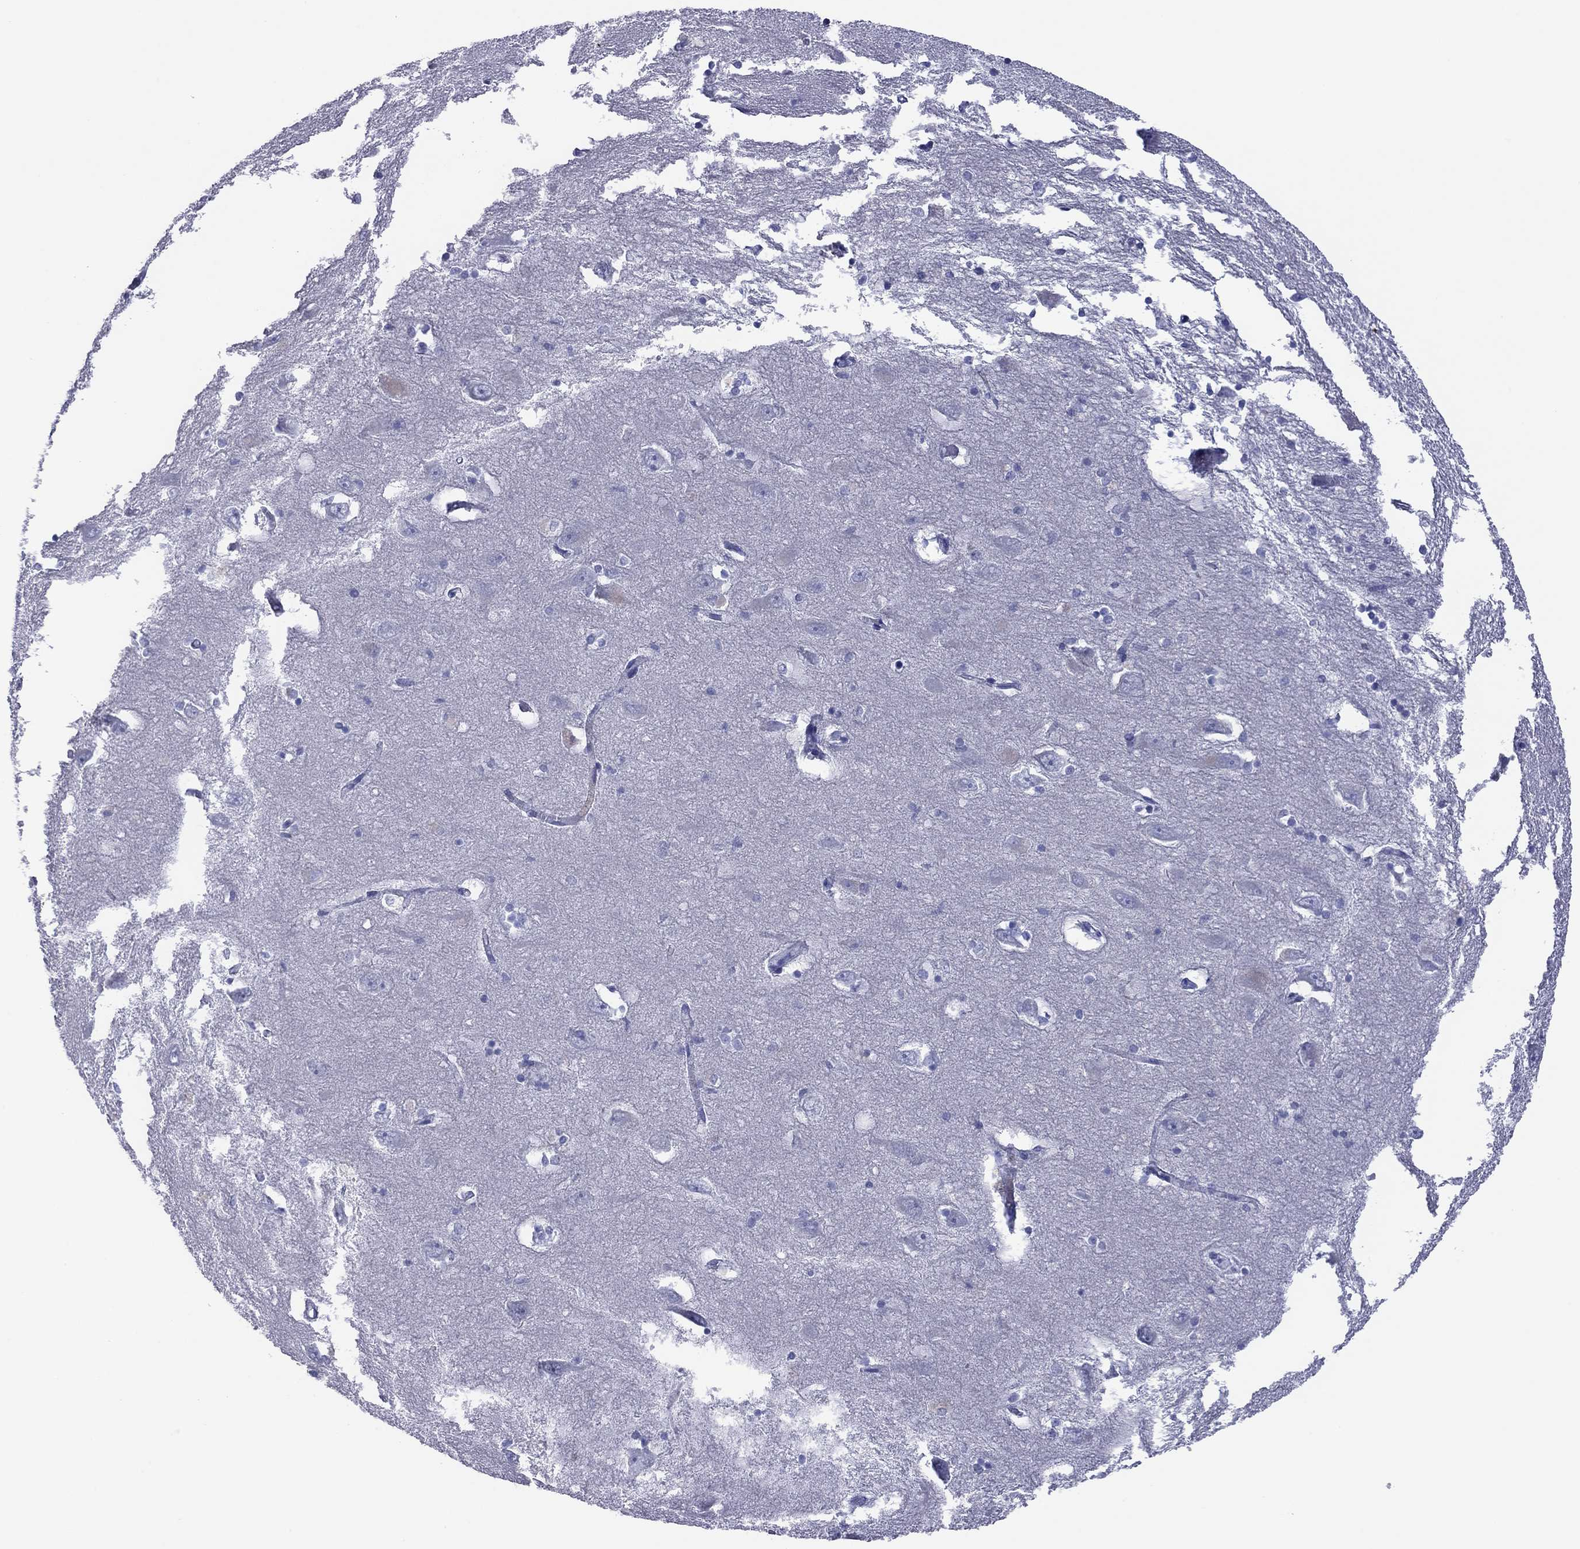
{"staining": {"intensity": "negative", "quantity": "none", "location": "none"}, "tissue": "hippocampus", "cell_type": "Glial cells", "image_type": "normal", "snomed": [{"axis": "morphology", "description": "Normal tissue, NOS"}, {"axis": "topography", "description": "Lateral ventricle wall"}, {"axis": "topography", "description": "Hippocampus"}], "caption": "Immunohistochemistry image of unremarkable hippocampus stained for a protein (brown), which demonstrates no positivity in glial cells.", "gene": "VSIG10", "patient": {"sex": "female", "age": 63}}